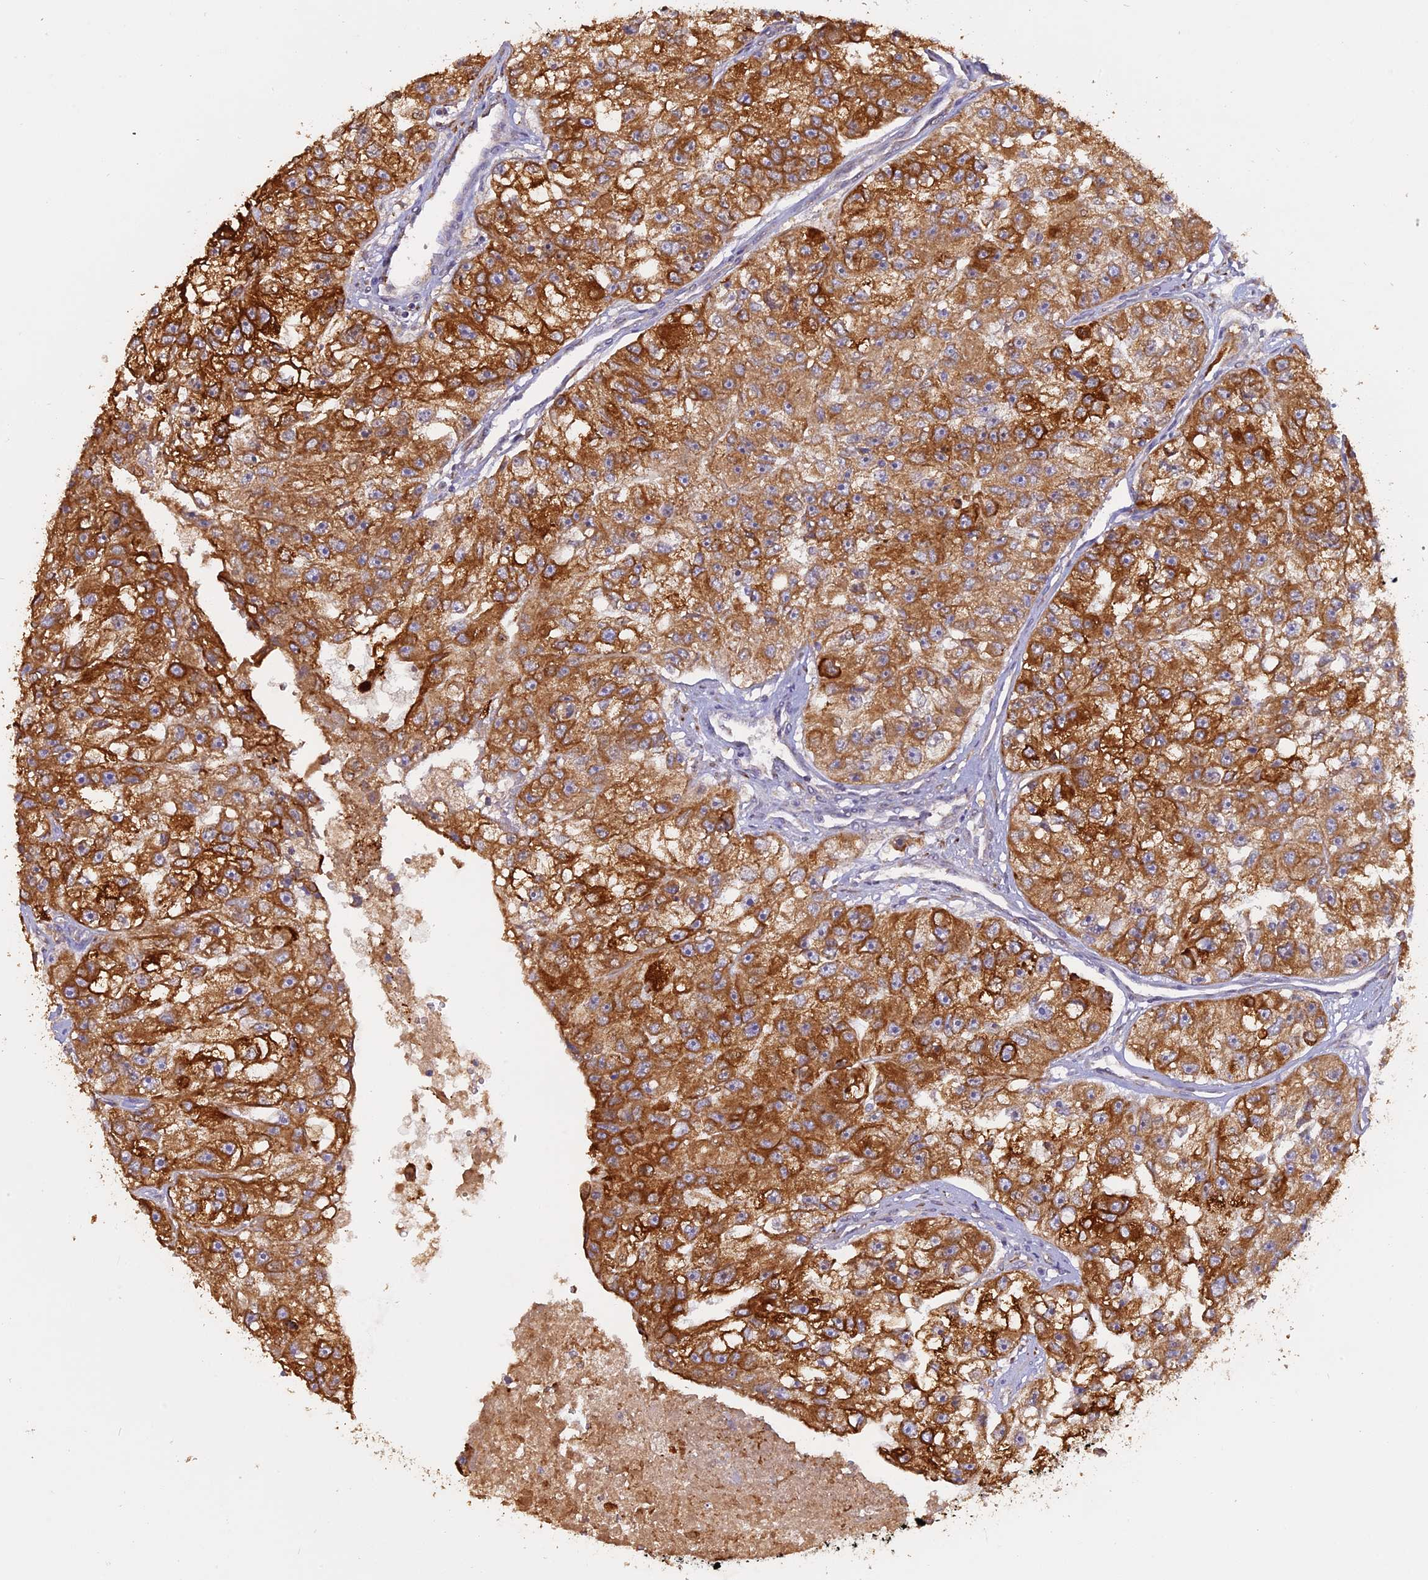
{"staining": {"intensity": "strong", "quantity": ">75%", "location": "cytoplasmic/membranous"}, "tissue": "renal cancer", "cell_type": "Tumor cells", "image_type": "cancer", "snomed": [{"axis": "morphology", "description": "Adenocarcinoma, NOS"}, {"axis": "topography", "description": "Kidney"}], "caption": "Protein expression analysis of human renal cancer reveals strong cytoplasmic/membranous positivity in approximately >75% of tumor cells.", "gene": "PPIC", "patient": {"sex": "male", "age": 63}}